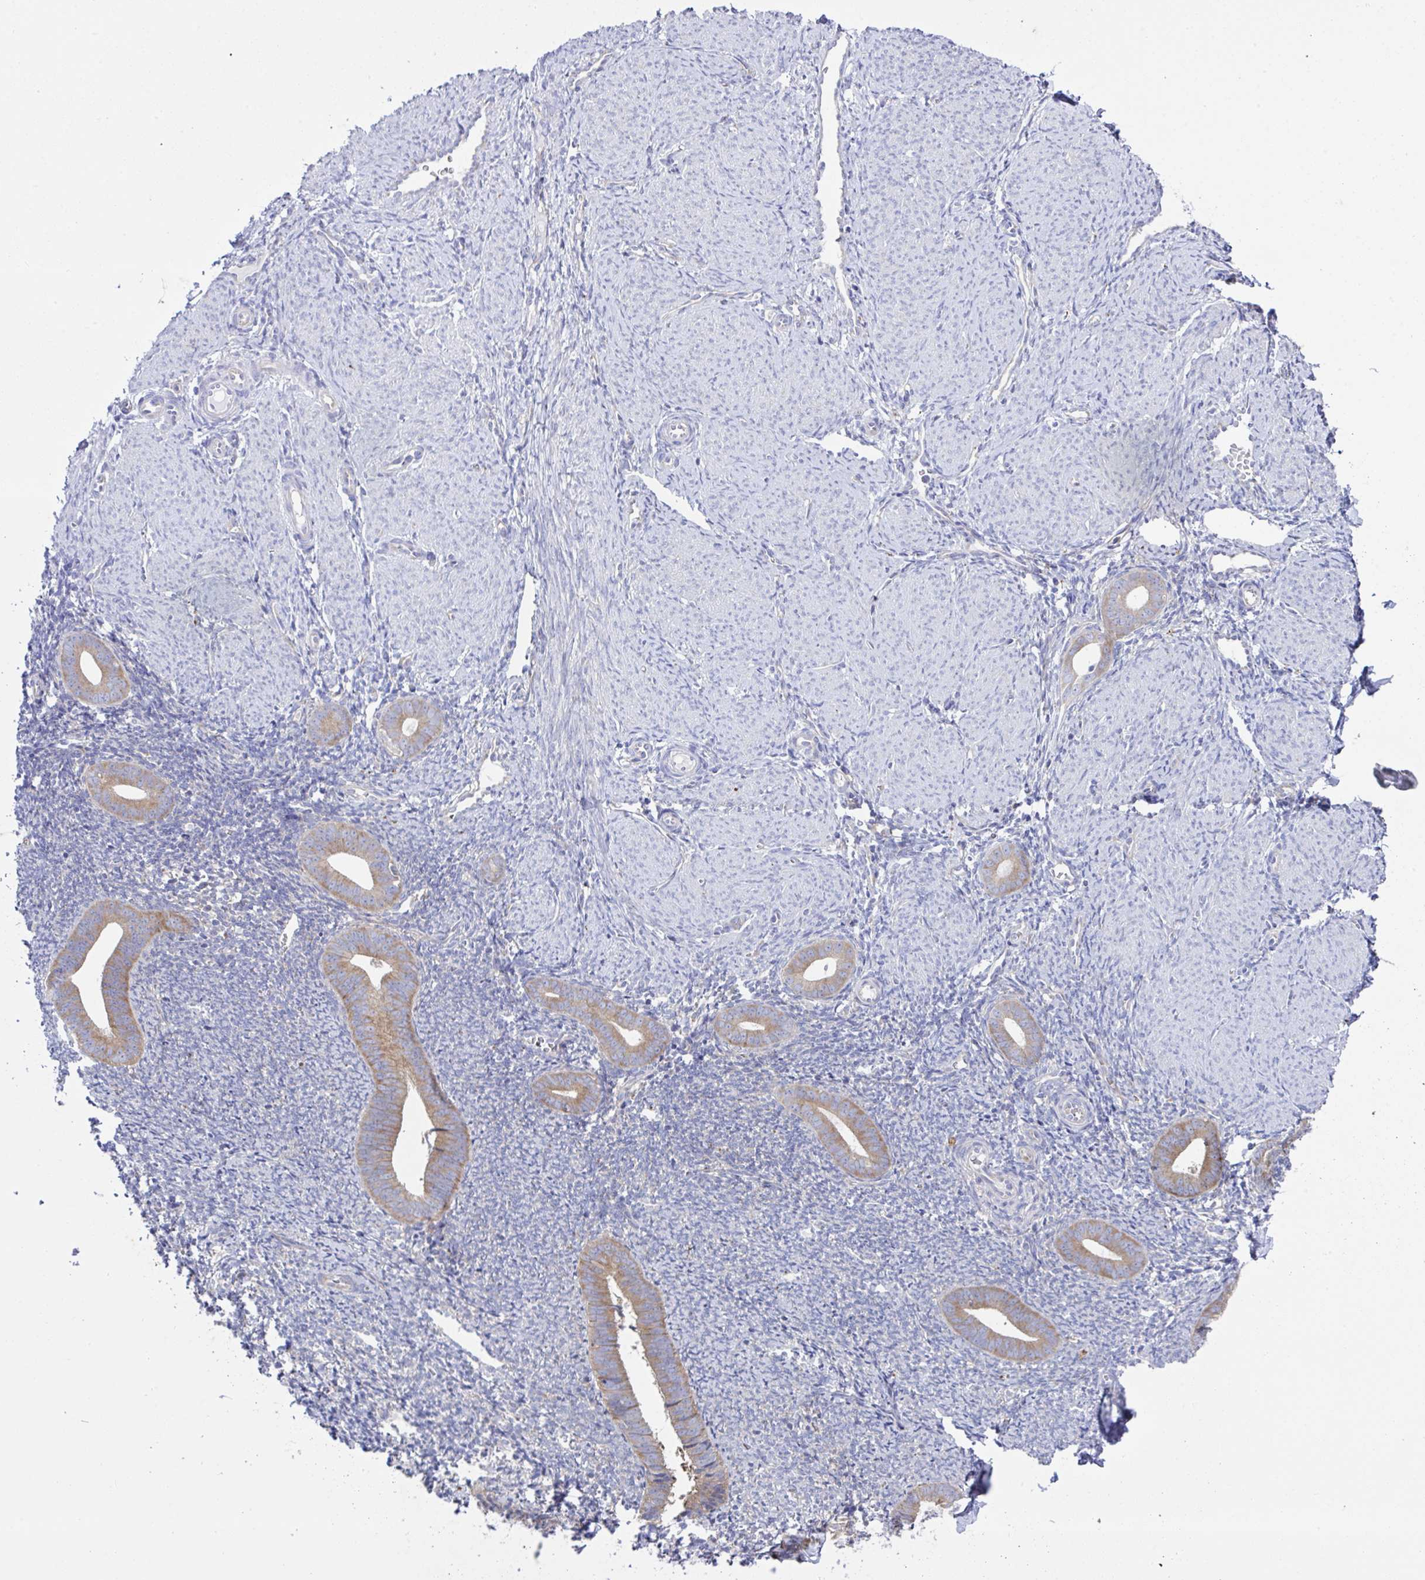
{"staining": {"intensity": "negative", "quantity": "none", "location": "none"}, "tissue": "endometrium", "cell_type": "Cells in endometrial stroma", "image_type": "normal", "snomed": [{"axis": "morphology", "description": "Normal tissue, NOS"}, {"axis": "topography", "description": "Endometrium"}], "caption": "IHC histopathology image of unremarkable human endometrium stained for a protein (brown), which shows no positivity in cells in endometrial stroma. Nuclei are stained in blue.", "gene": "FAU", "patient": {"sex": "female", "age": 39}}